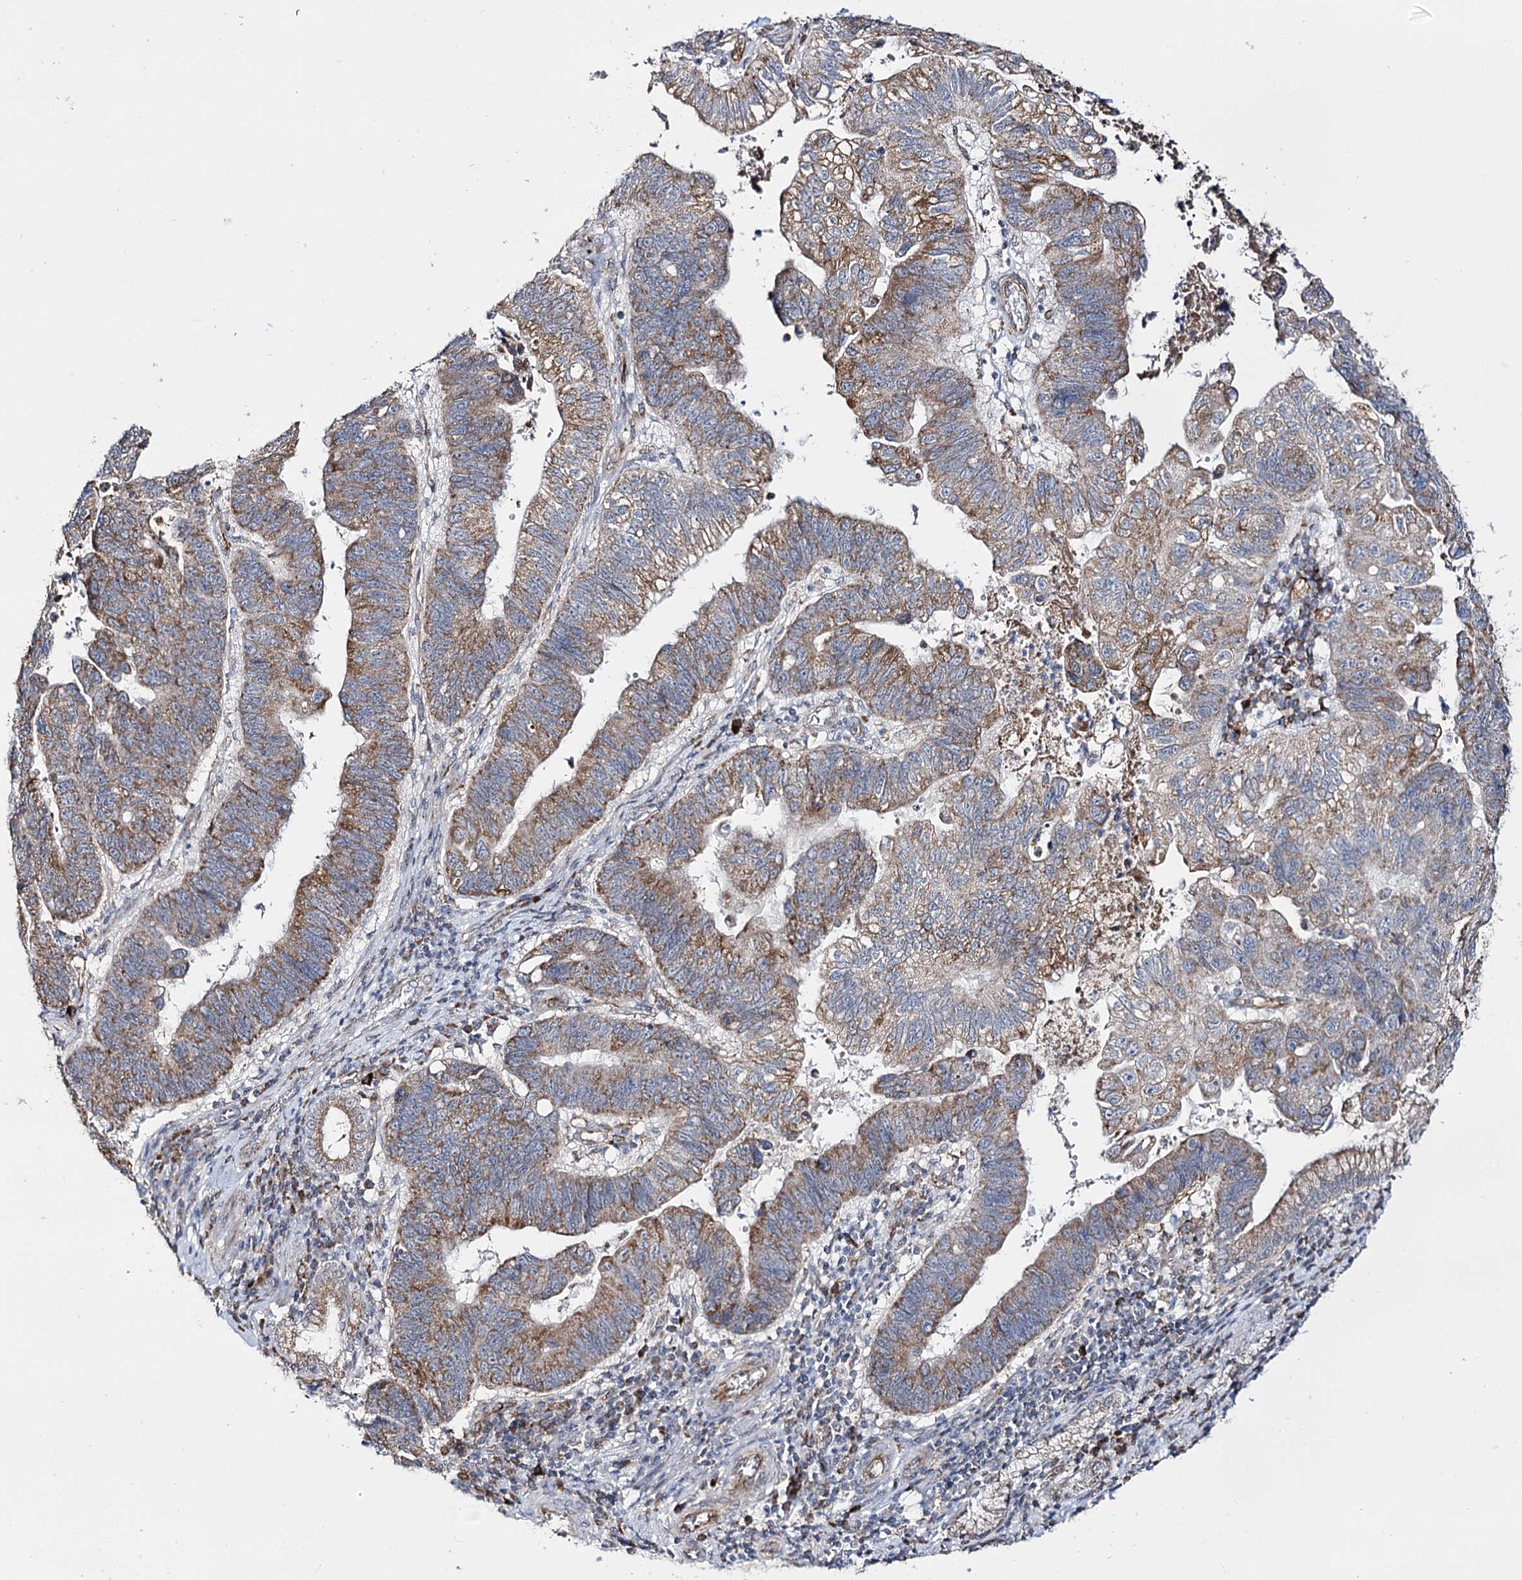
{"staining": {"intensity": "moderate", "quantity": ">75%", "location": "cytoplasmic/membranous"}, "tissue": "stomach cancer", "cell_type": "Tumor cells", "image_type": "cancer", "snomed": [{"axis": "morphology", "description": "Adenocarcinoma, NOS"}, {"axis": "topography", "description": "Stomach"}], "caption": "Stomach cancer was stained to show a protein in brown. There is medium levels of moderate cytoplasmic/membranous positivity in approximately >75% of tumor cells. The protein of interest is shown in brown color, while the nuclei are stained blue.", "gene": "CBR4", "patient": {"sex": "male", "age": 59}}